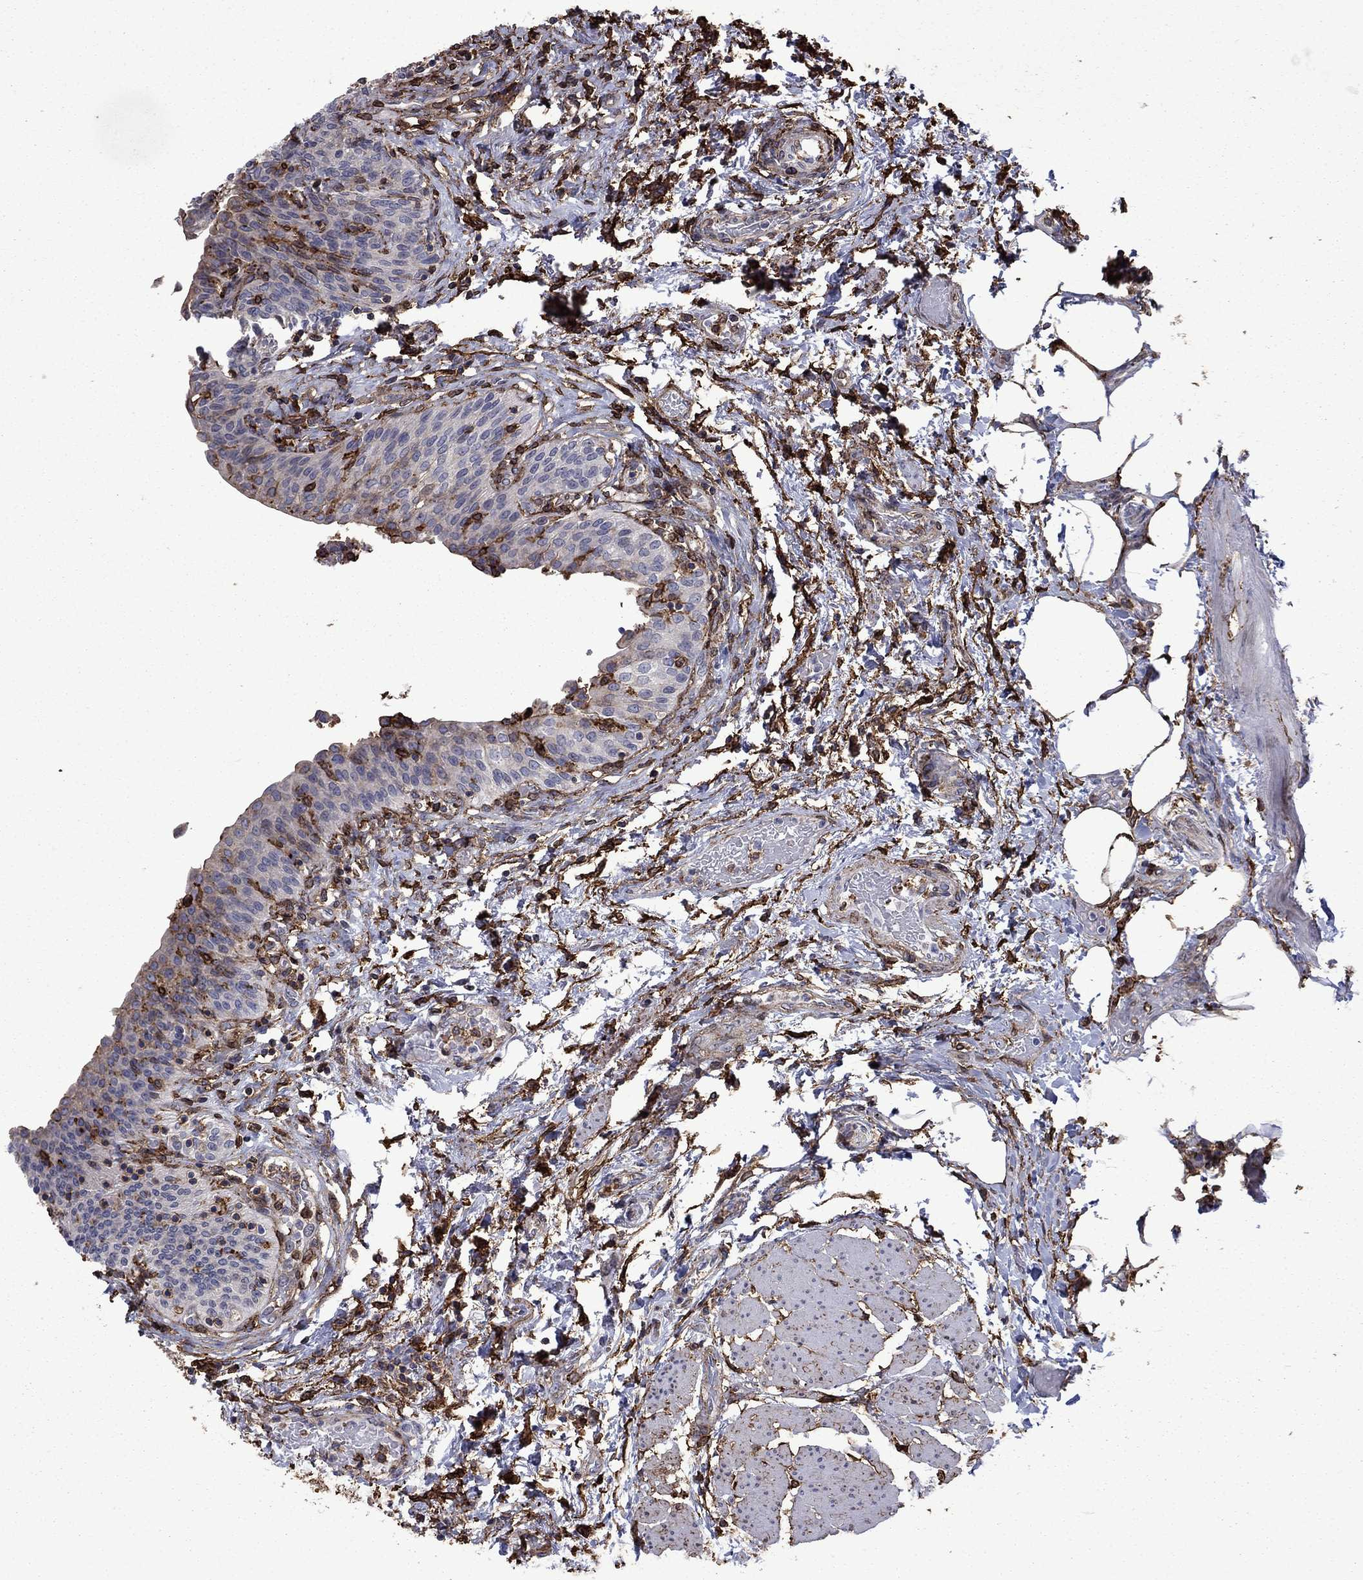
{"staining": {"intensity": "negative", "quantity": "none", "location": "none"}, "tissue": "urinary bladder", "cell_type": "Urothelial cells", "image_type": "normal", "snomed": [{"axis": "morphology", "description": "Normal tissue, NOS"}, {"axis": "morphology", "description": "Metaplasia, NOS"}, {"axis": "topography", "description": "Urinary bladder"}], "caption": "A high-resolution micrograph shows IHC staining of benign urinary bladder, which shows no significant expression in urothelial cells.", "gene": "PLAU", "patient": {"sex": "male", "age": 68}}